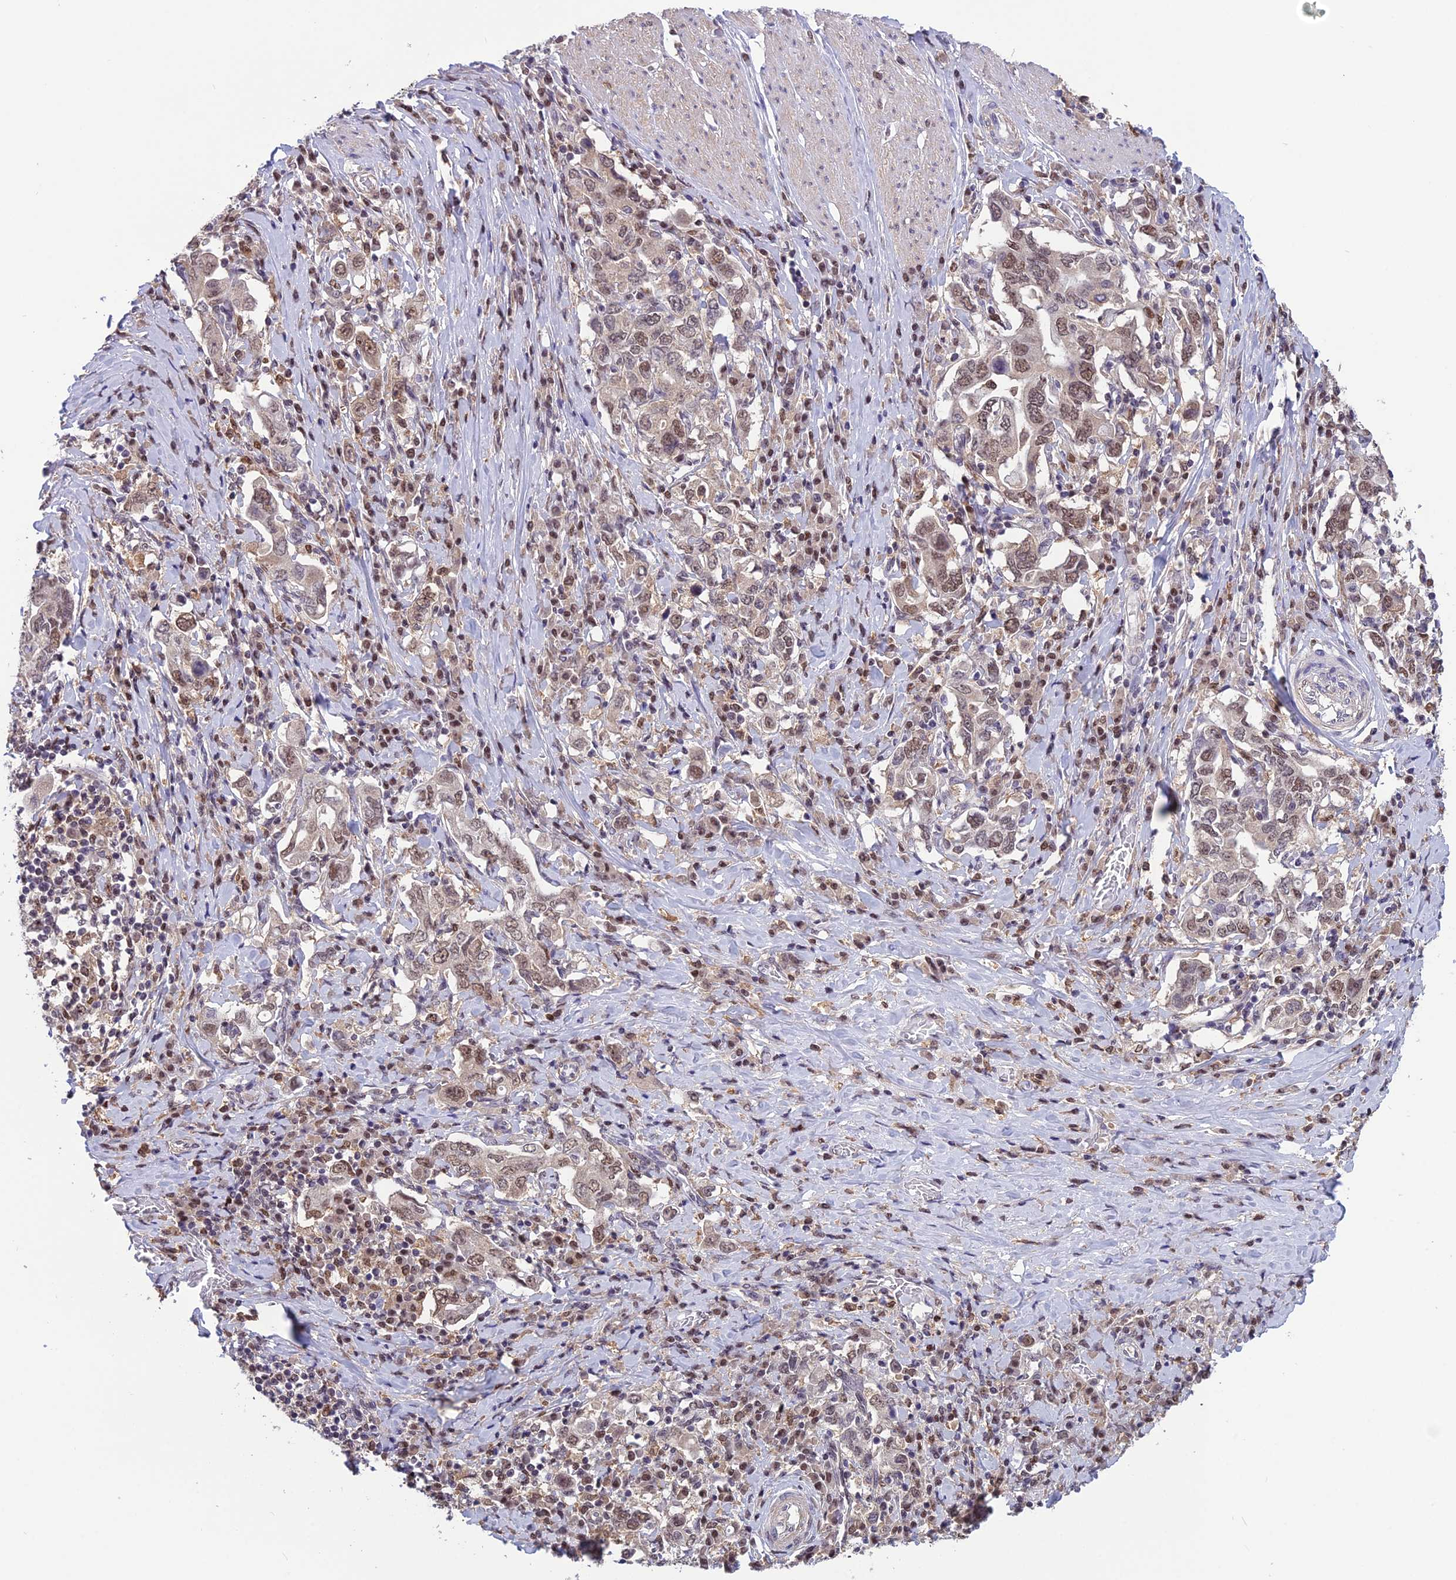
{"staining": {"intensity": "moderate", "quantity": "25%-75%", "location": "nuclear"}, "tissue": "stomach cancer", "cell_type": "Tumor cells", "image_type": "cancer", "snomed": [{"axis": "morphology", "description": "Adenocarcinoma, NOS"}, {"axis": "topography", "description": "Stomach, upper"}, {"axis": "topography", "description": "Stomach"}], "caption": "Immunohistochemical staining of stomach adenocarcinoma reveals medium levels of moderate nuclear expression in about 25%-75% of tumor cells. (IHC, brightfield microscopy, high magnification).", "gene": "MIS12", "patient": {"sex": "male", "age": 62}}